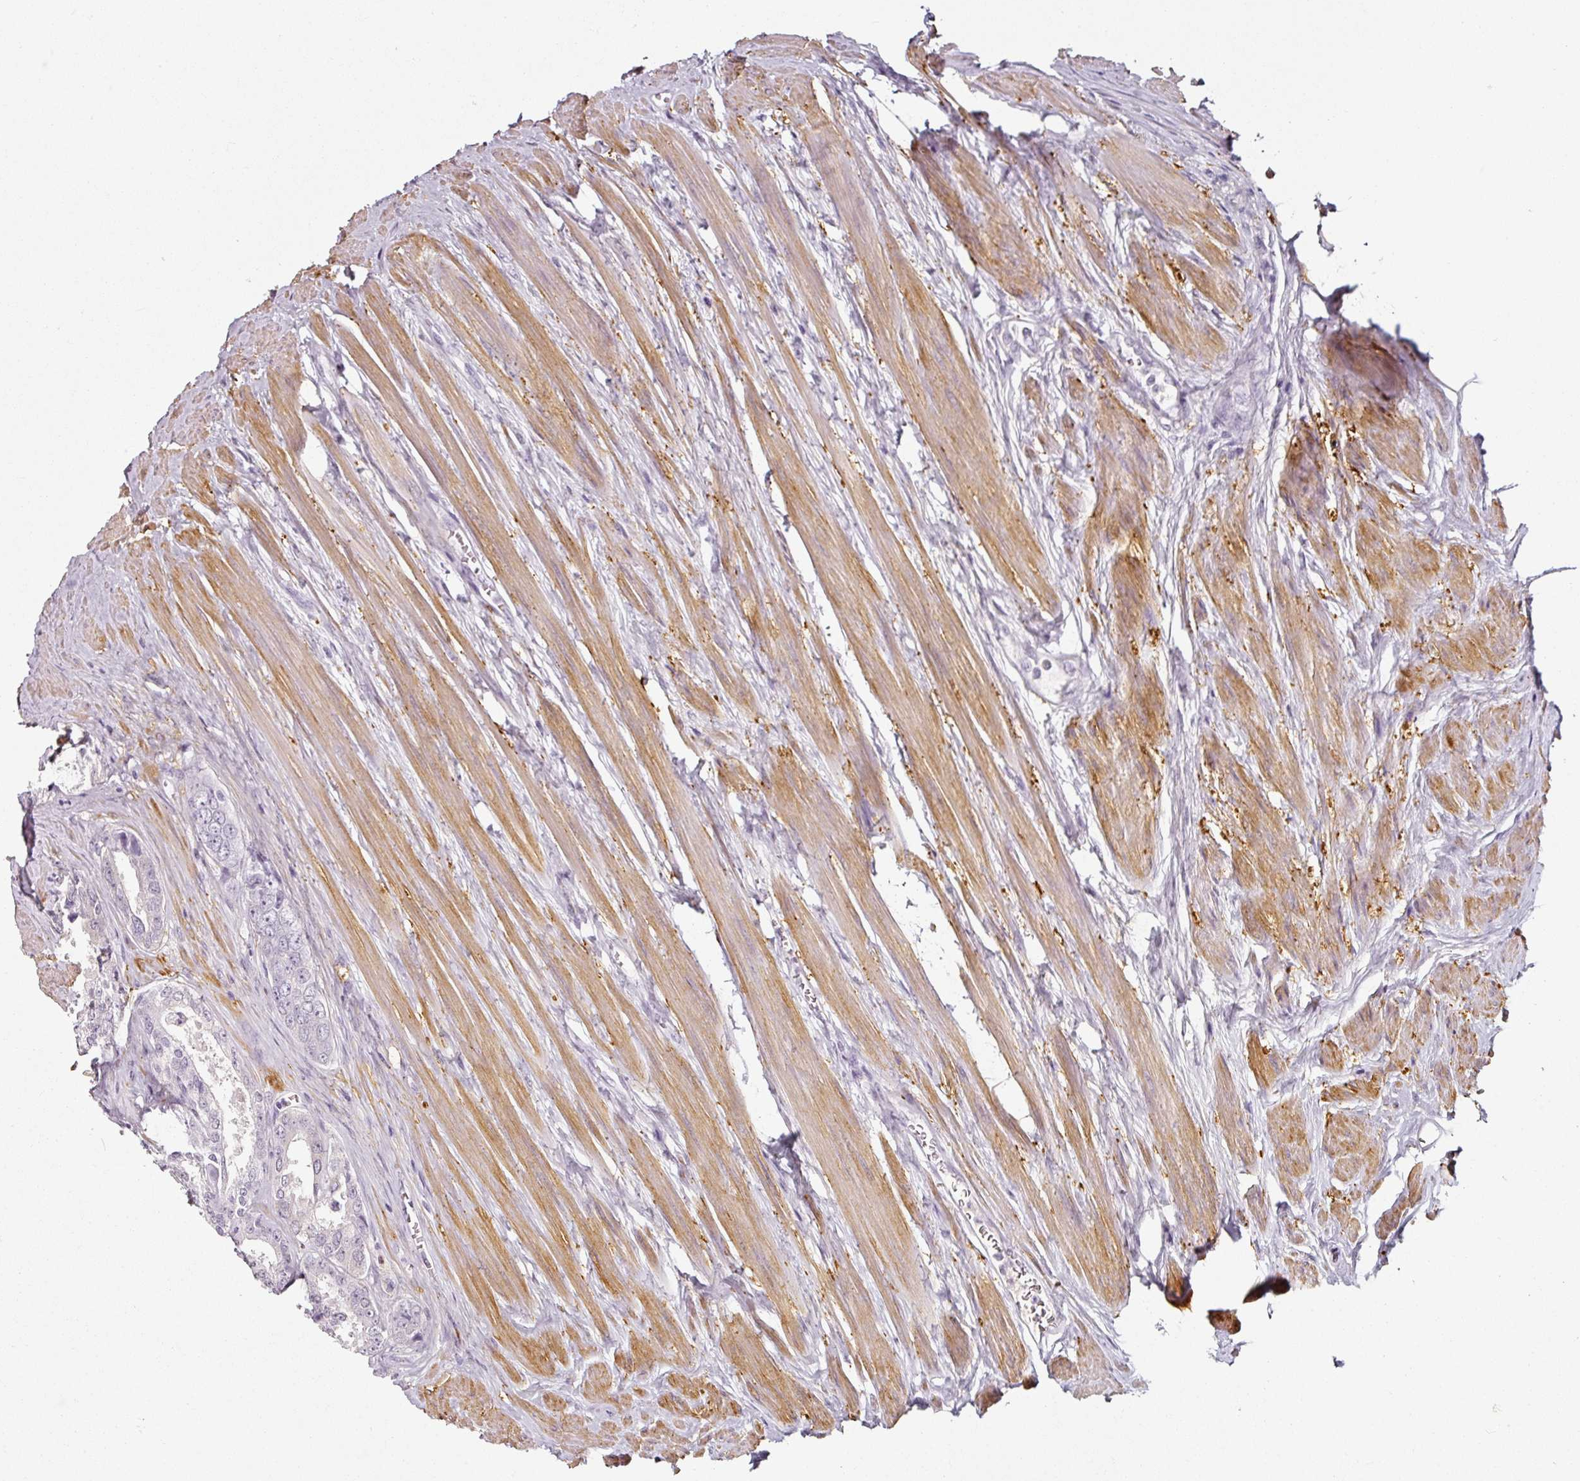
{"staining": {"intensity": "negative", "quantity": "none", "location": "none"}, "tissue": "prostate cancer", "cell_type": "Tumor cells", "image_type": "cancer", "snomed": [{"axis": "morphology", "description": "Adenocarcinoma, Low grade"}, {"axis": "topography", "description": "Prostate"}], "caption": "Prostate cancer (low-grade adenocarcinoma) was stained to show a protein in brown. There is no significant positivity in tumor cells. (DAB immunohistochemistry (IHC) visualized using brightfield microscopy, high magnification).", "gene": "CAP2", "patient": {"sex": "male", "age": 68}}